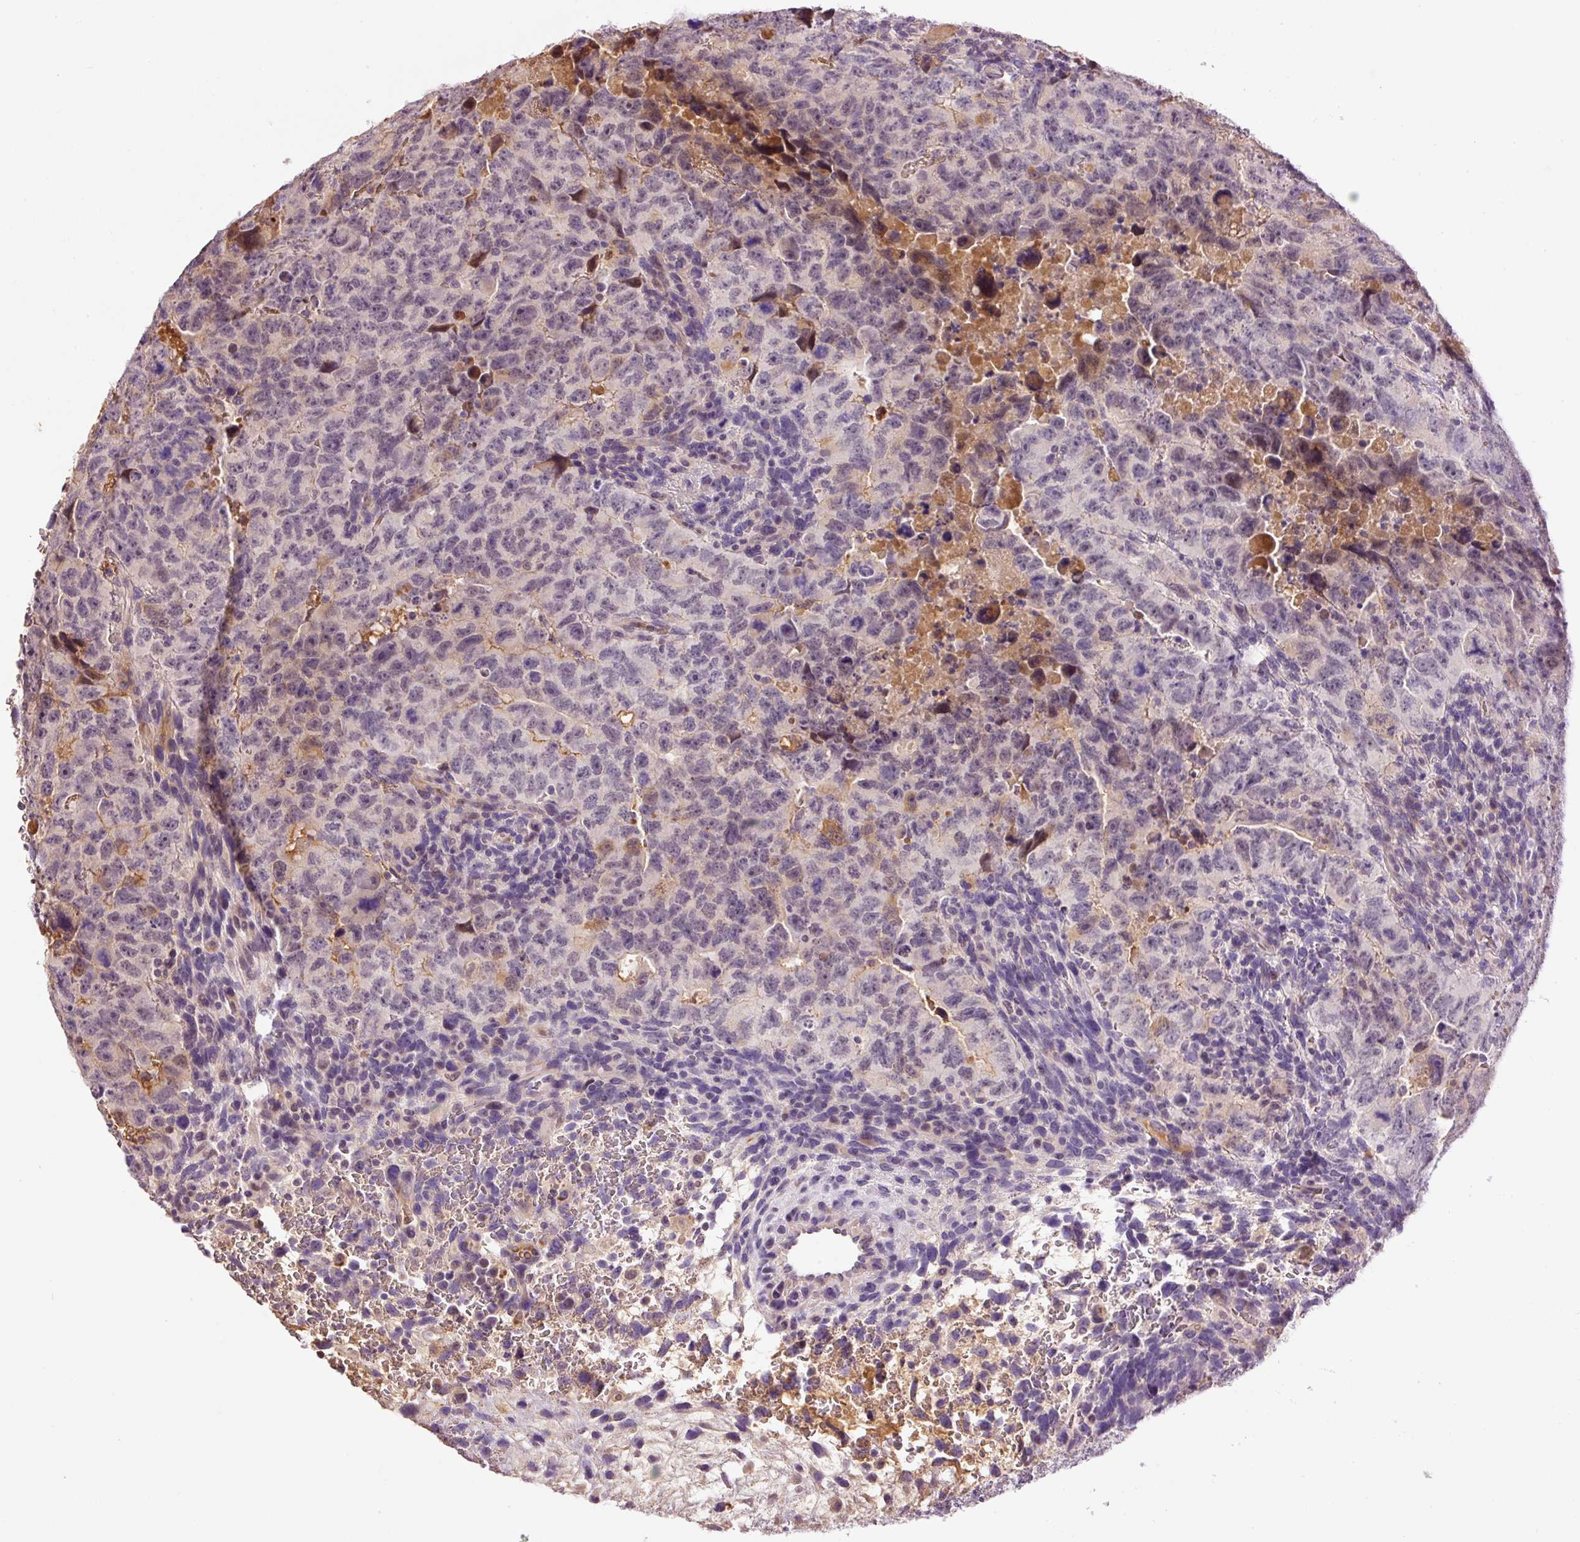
{"staining": {"intensity": "negative", "quantity": "none", "location": "none"}, "tissue": "testis cancer", "cell_type": "Tumor cells", "image_type": "cancer", "snomed": [{"axis": "morphology", "description": "Carcinoma, Embryonal, NOS"}, {"axis": "topography", "description": "Testis"}], "caption": "Tumor cells show no significant positivity in testis cancer (embryonal carcinoma).", "gene": "CMTM8", "patient": {"sex": "male", "age": 24}}